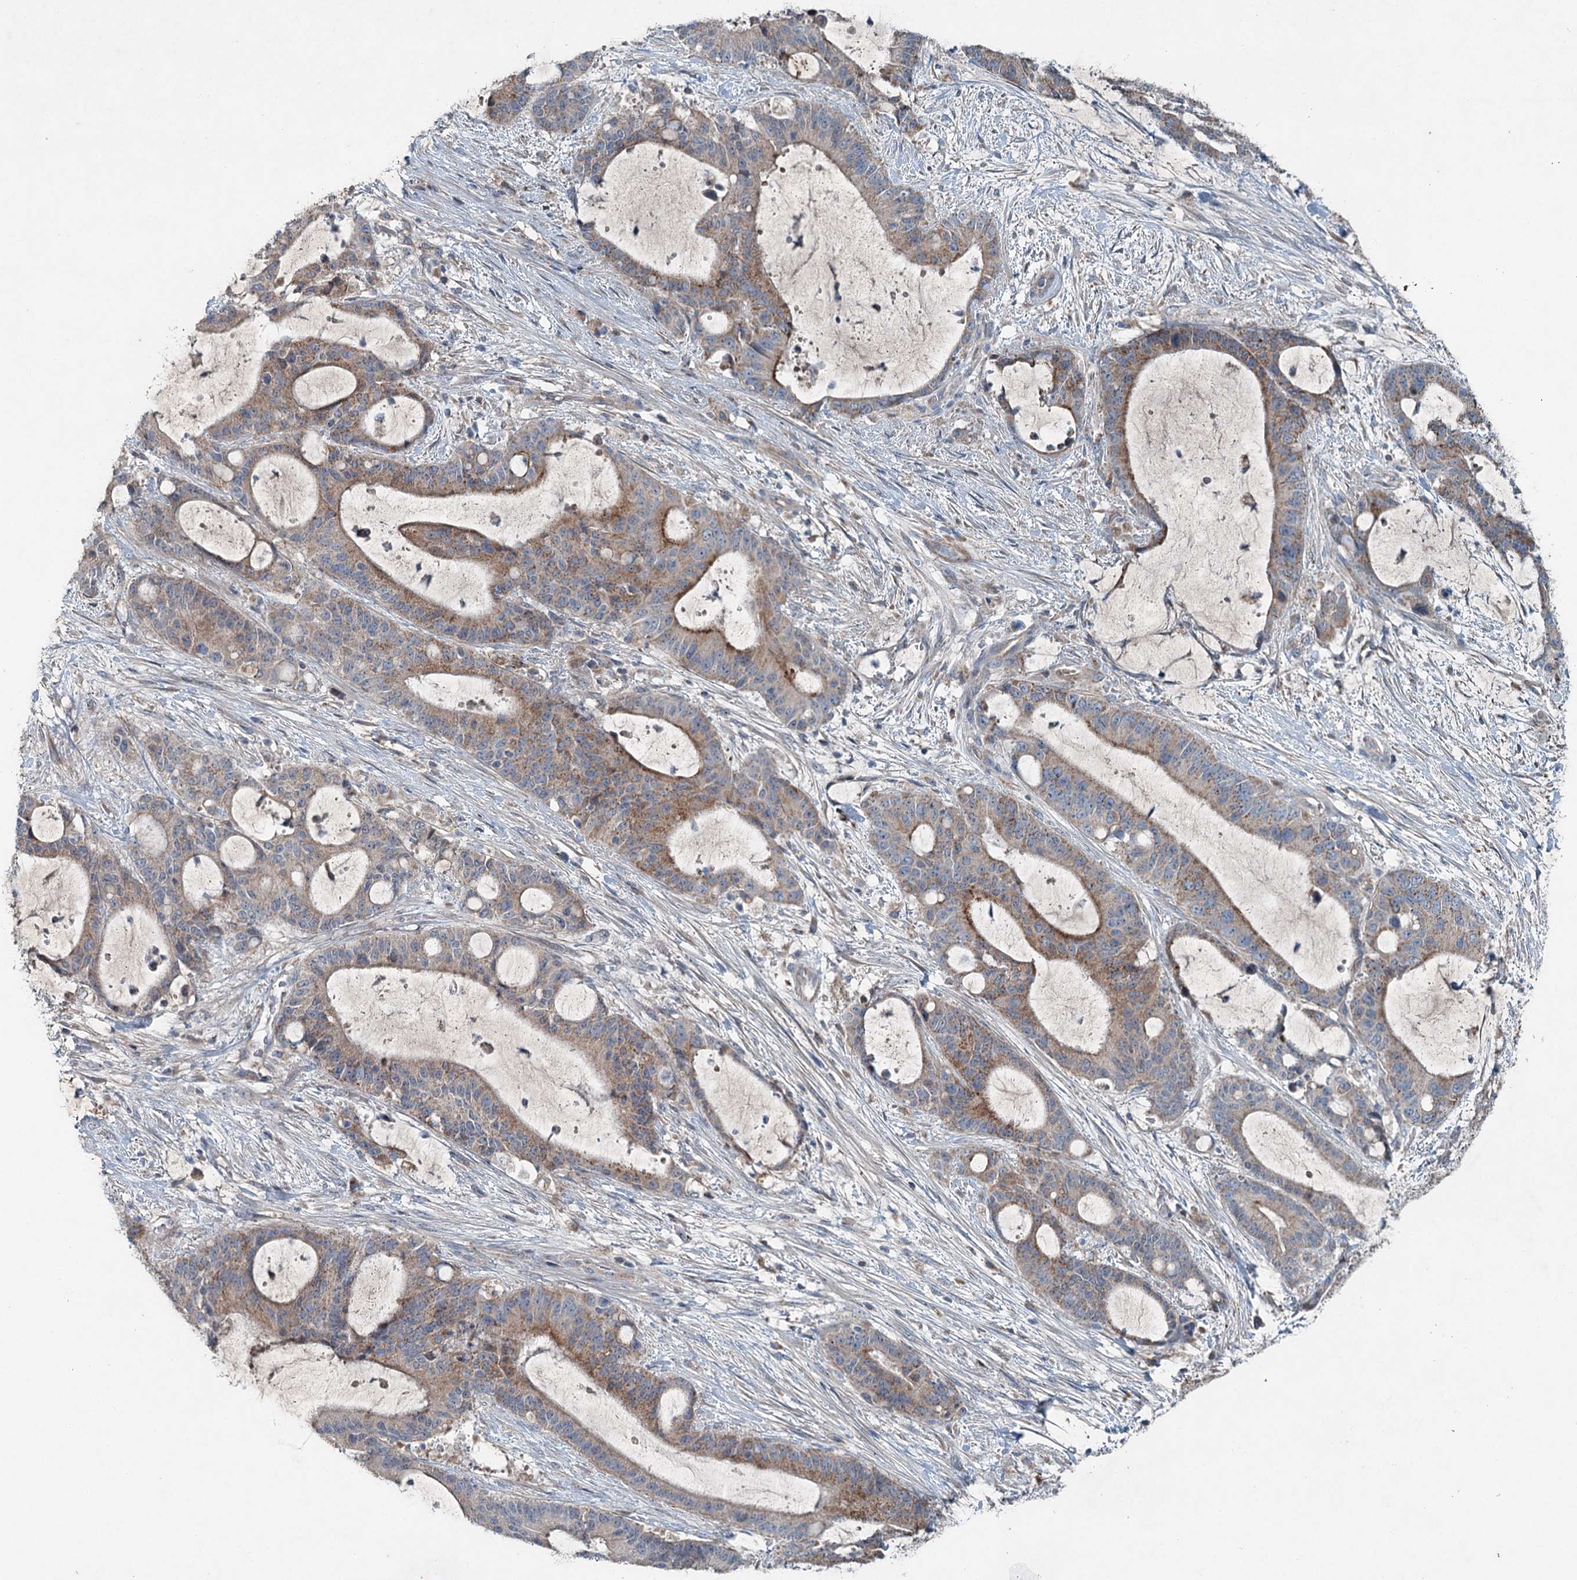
{"staining": {"intensity": "moderate", "quantity": "25%-75%", "location": "cytoplasmic/membranous"}, "tissue": "liver cancer", "cell_type": "Tumor cells", "image_type": "cancer", "snomed": [{"axis": "morphology", "description": "Normal tissue, NOS"}, {"axis": "morphology", "description": "Cholangiocarcinoma"}, {"axis": "topography", "description": "Liver"}, {"axis": "topography", "description": "Peripheral nerve tissue"}], "caption": "Immunohistochemistry (DAB) staining of human cholangiocarcinoma (liver) displays moderate cytoplasmic/membranous protein expression in approximately 25%-75% of tumor cells.", "gene": "CHCHD5", "patient": {"sex": "female", "age": 73}}